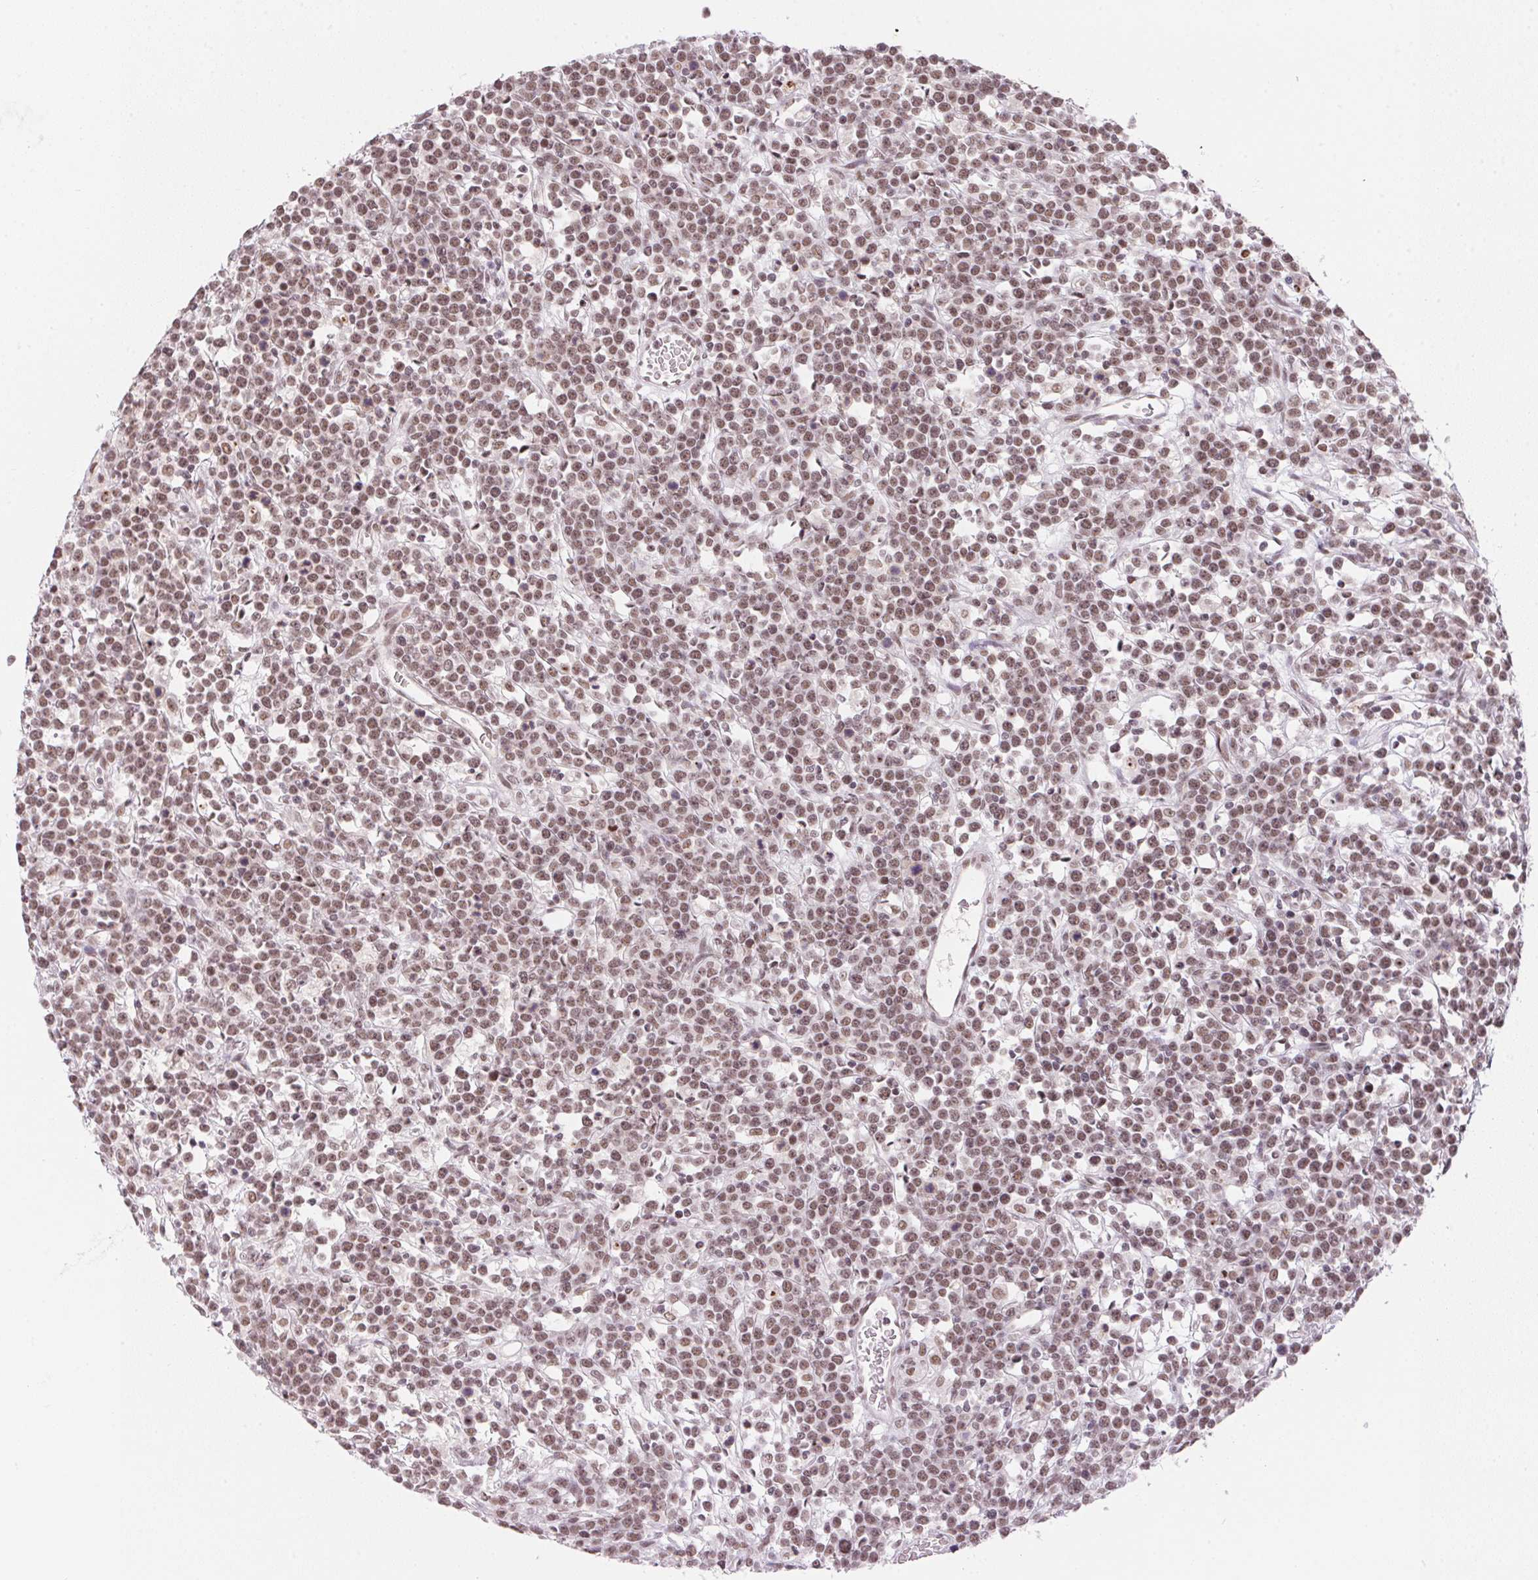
{"staining": {"intensity": "moderate", "quantity": "25%-75%", "location": "nuclear"}, "tissue": "lymphoma", "cell_type": "Tumor cells", "image_type": "cancer", "snomed": [{"axis": "morphology", "description": "Malignant lymphoma, non-Hodgkin's type, High grade"}, {"axis": "topography", "description": "Ovary"}], "caption": "Malignant lymphoma, non-Hodgkin's type (high-grade) tissue displays moderate nuclear positivity in approximately 25%-75% of tumor cells, visualized by immunohistochemistry.", "gene": "SRSF7", "patient": {"sex": "female", "age": 56}}